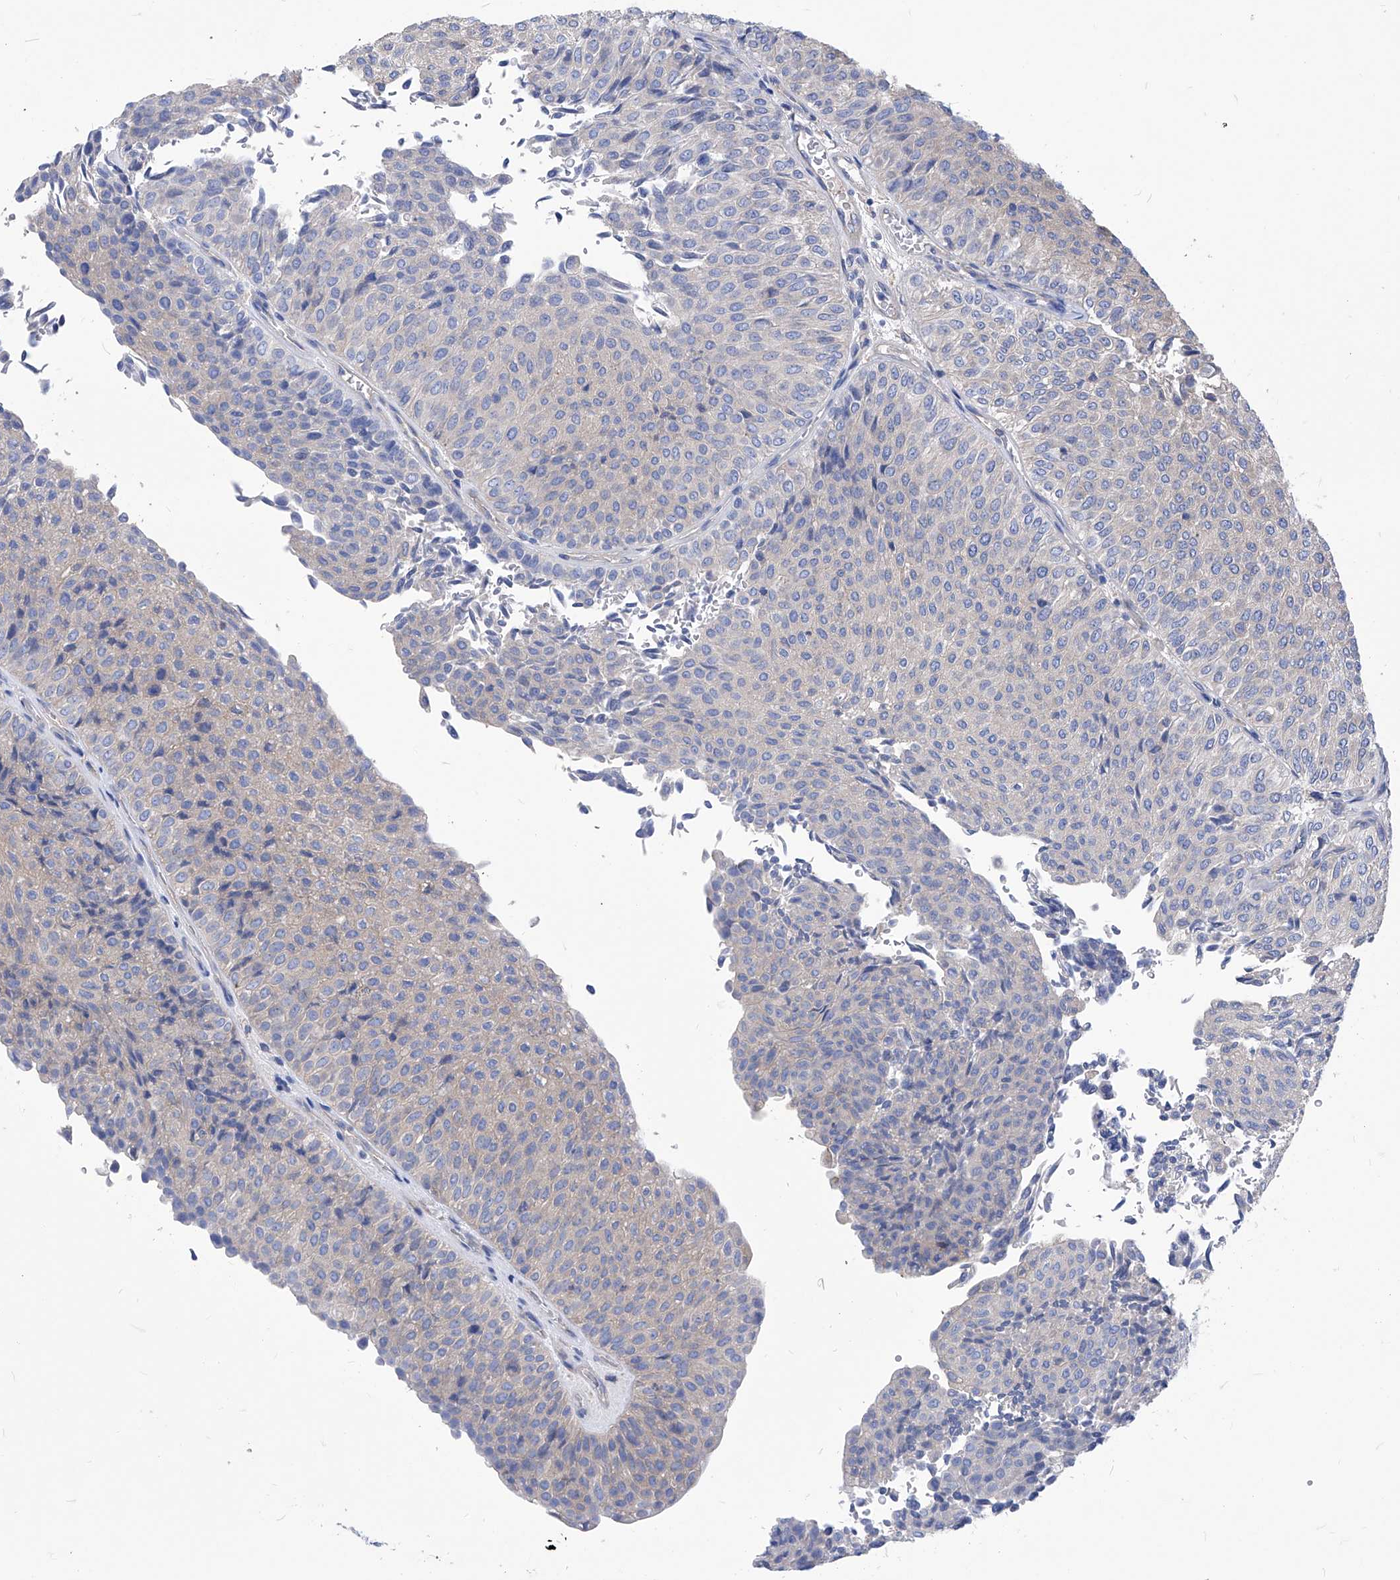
{"staining": {"intensity": "negative", "quantity": "none", "location": "none"}, "tissue": "urothelial cancer", "cell_type": "Tumor cells", "image_type": "cancer", "snomed": [{"axis": "morphology", "description": "Urothelial carcinoma, Low grade"}, {"axis": "topography", "description": "Urinary bladder"}], "caption": "Urothelial cancer was stained to show a protein in brown. There is no significant positivity in tumor cells.", "gene": "XPNPEP1", "patient": {"sex": "male", "age": 78}}